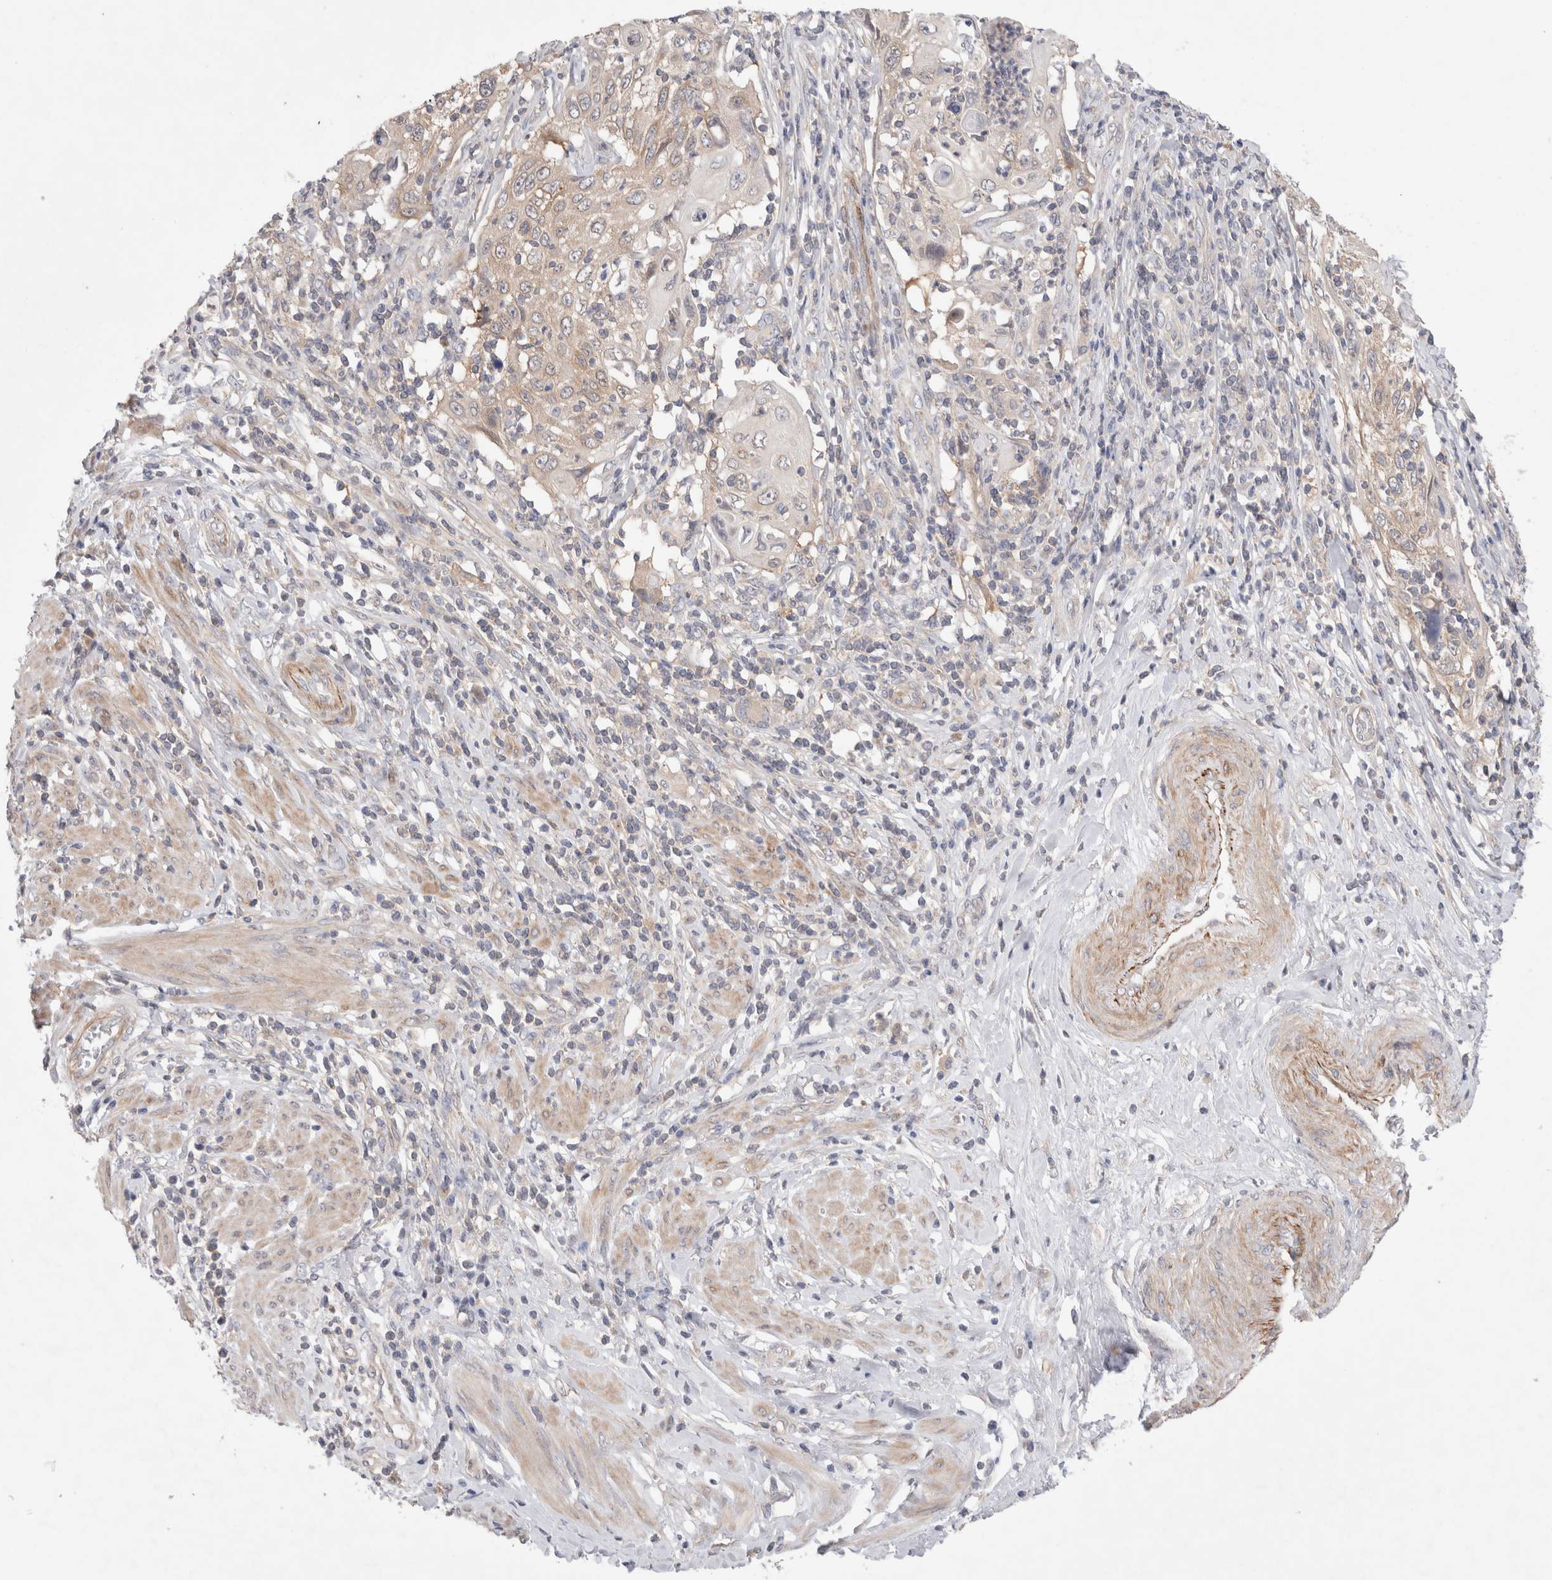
{"staining": {"intensity": "weak", "quantity": "25%-75%", "location": "cytoplasmic/membranous"}, "tissue": "cervical cancer", "cell_type": "Tumor cells", "image_type": "cancer", "snomed": [{"axis": "morphology", "description": "Squamous cell carcinoma, NOS"}, {"axis": "topography", "description": "Cervix"}], "caption": "Cervical squamous cell carcinoma stained for a protein (brown) demonstrates weak cytoplasmic/membranous positive staining in approximately 25%-75% of tumor cells.", "gene": "IFT74", "patient": {"sex": "female", "age": 70}}